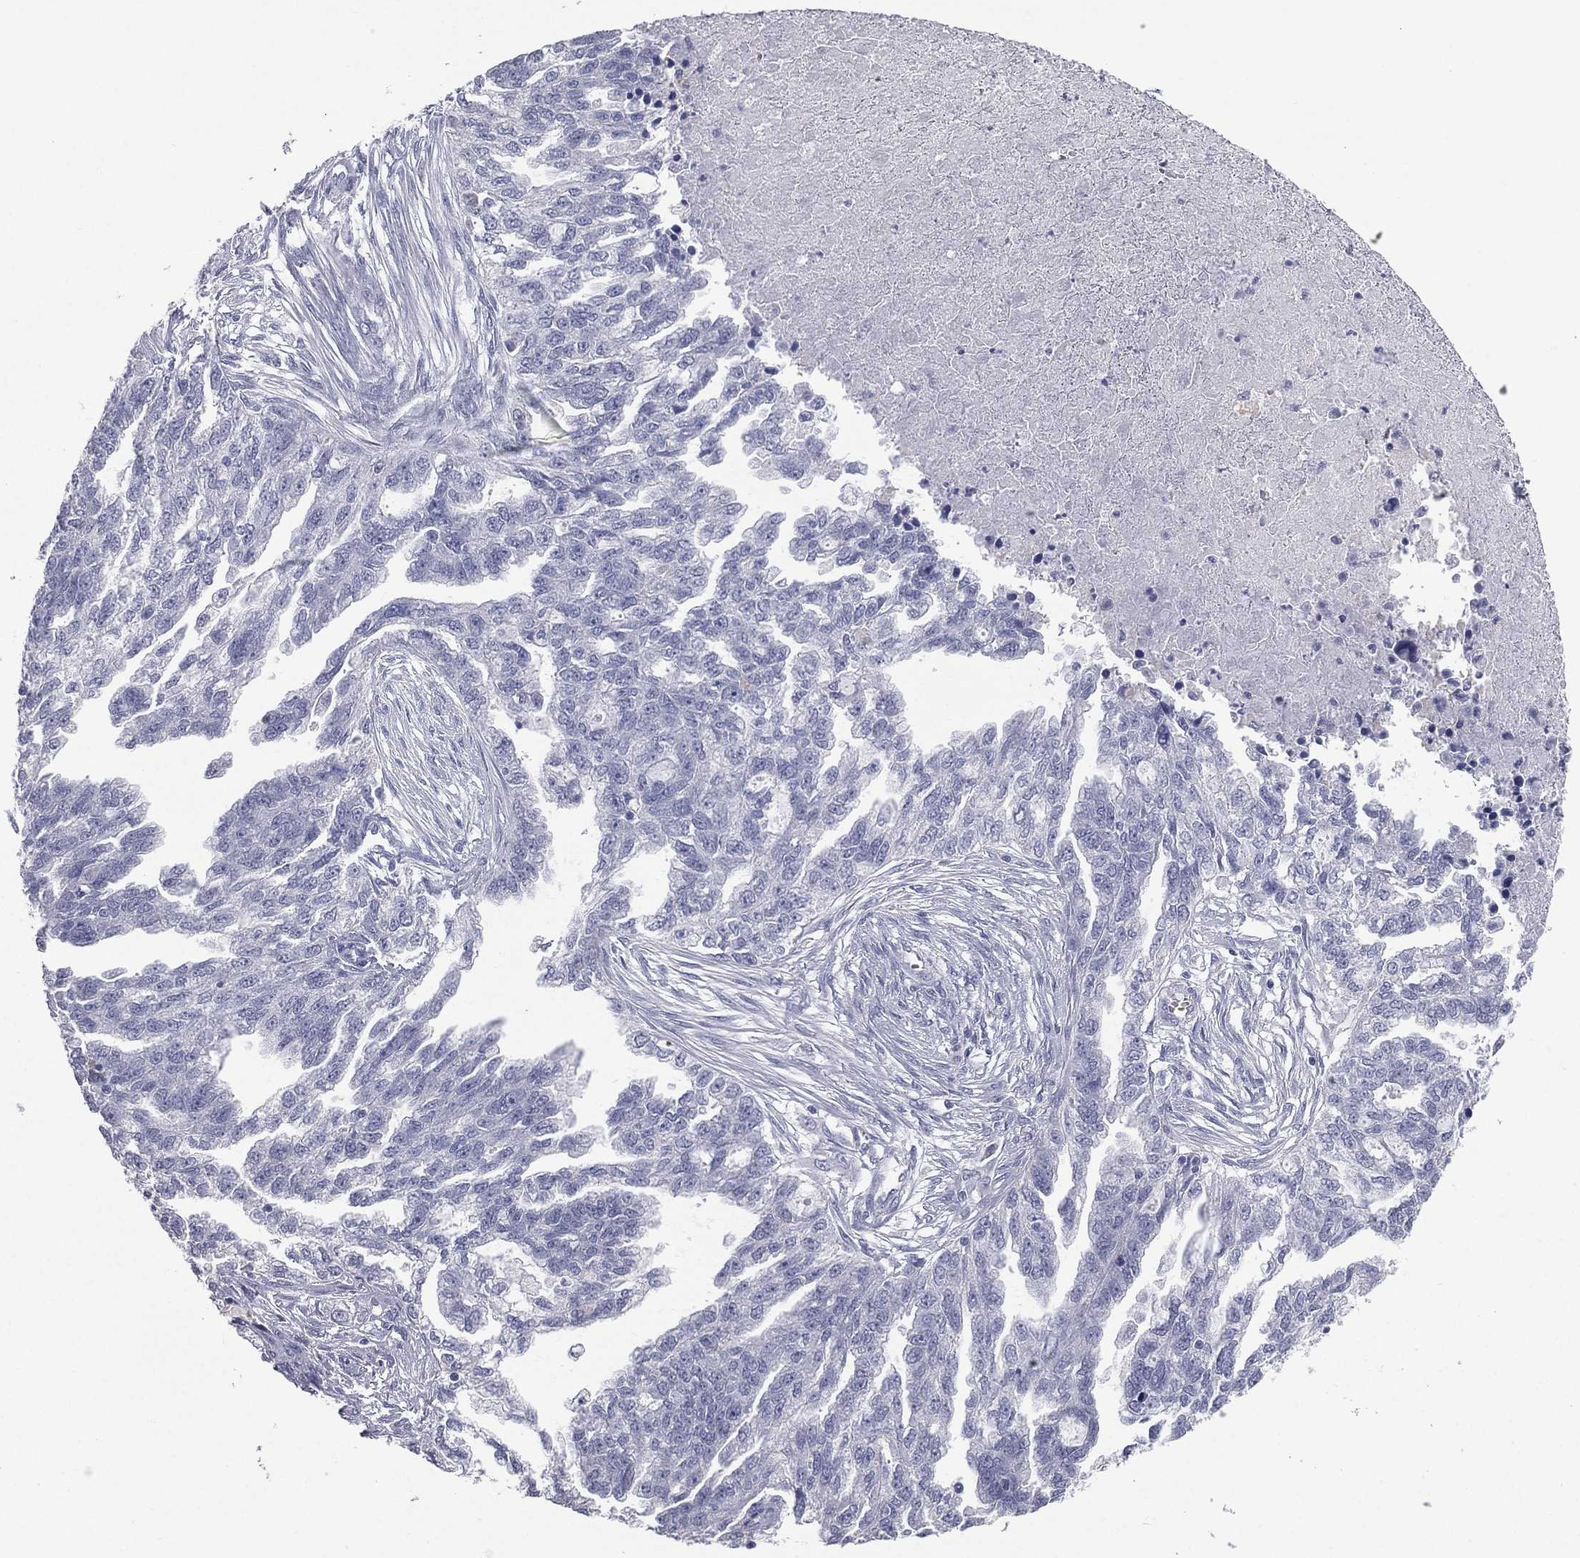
{"staining": {"intensity": "negative", "quantity": "none", "location": "none"}, "tissue": "ovarian cancer", "cell_type": "Tumor cells", "image_type": "cancer", "snomed": [{"axis": "morphology", "description": "Cystadenocarcinoma, serous, NOS"}, {"axis": "topography", "description": "Ovary"}], "caption": "Histopathology image shows no protein positivity in tumor cells of ovarian serous cystadenocarcinoma tissue. (DAB (3,3'-diaminobenzidine) IHC, high magnification).", "gene": "ESX1", "patient": {"sex": "female", "age": 51}}